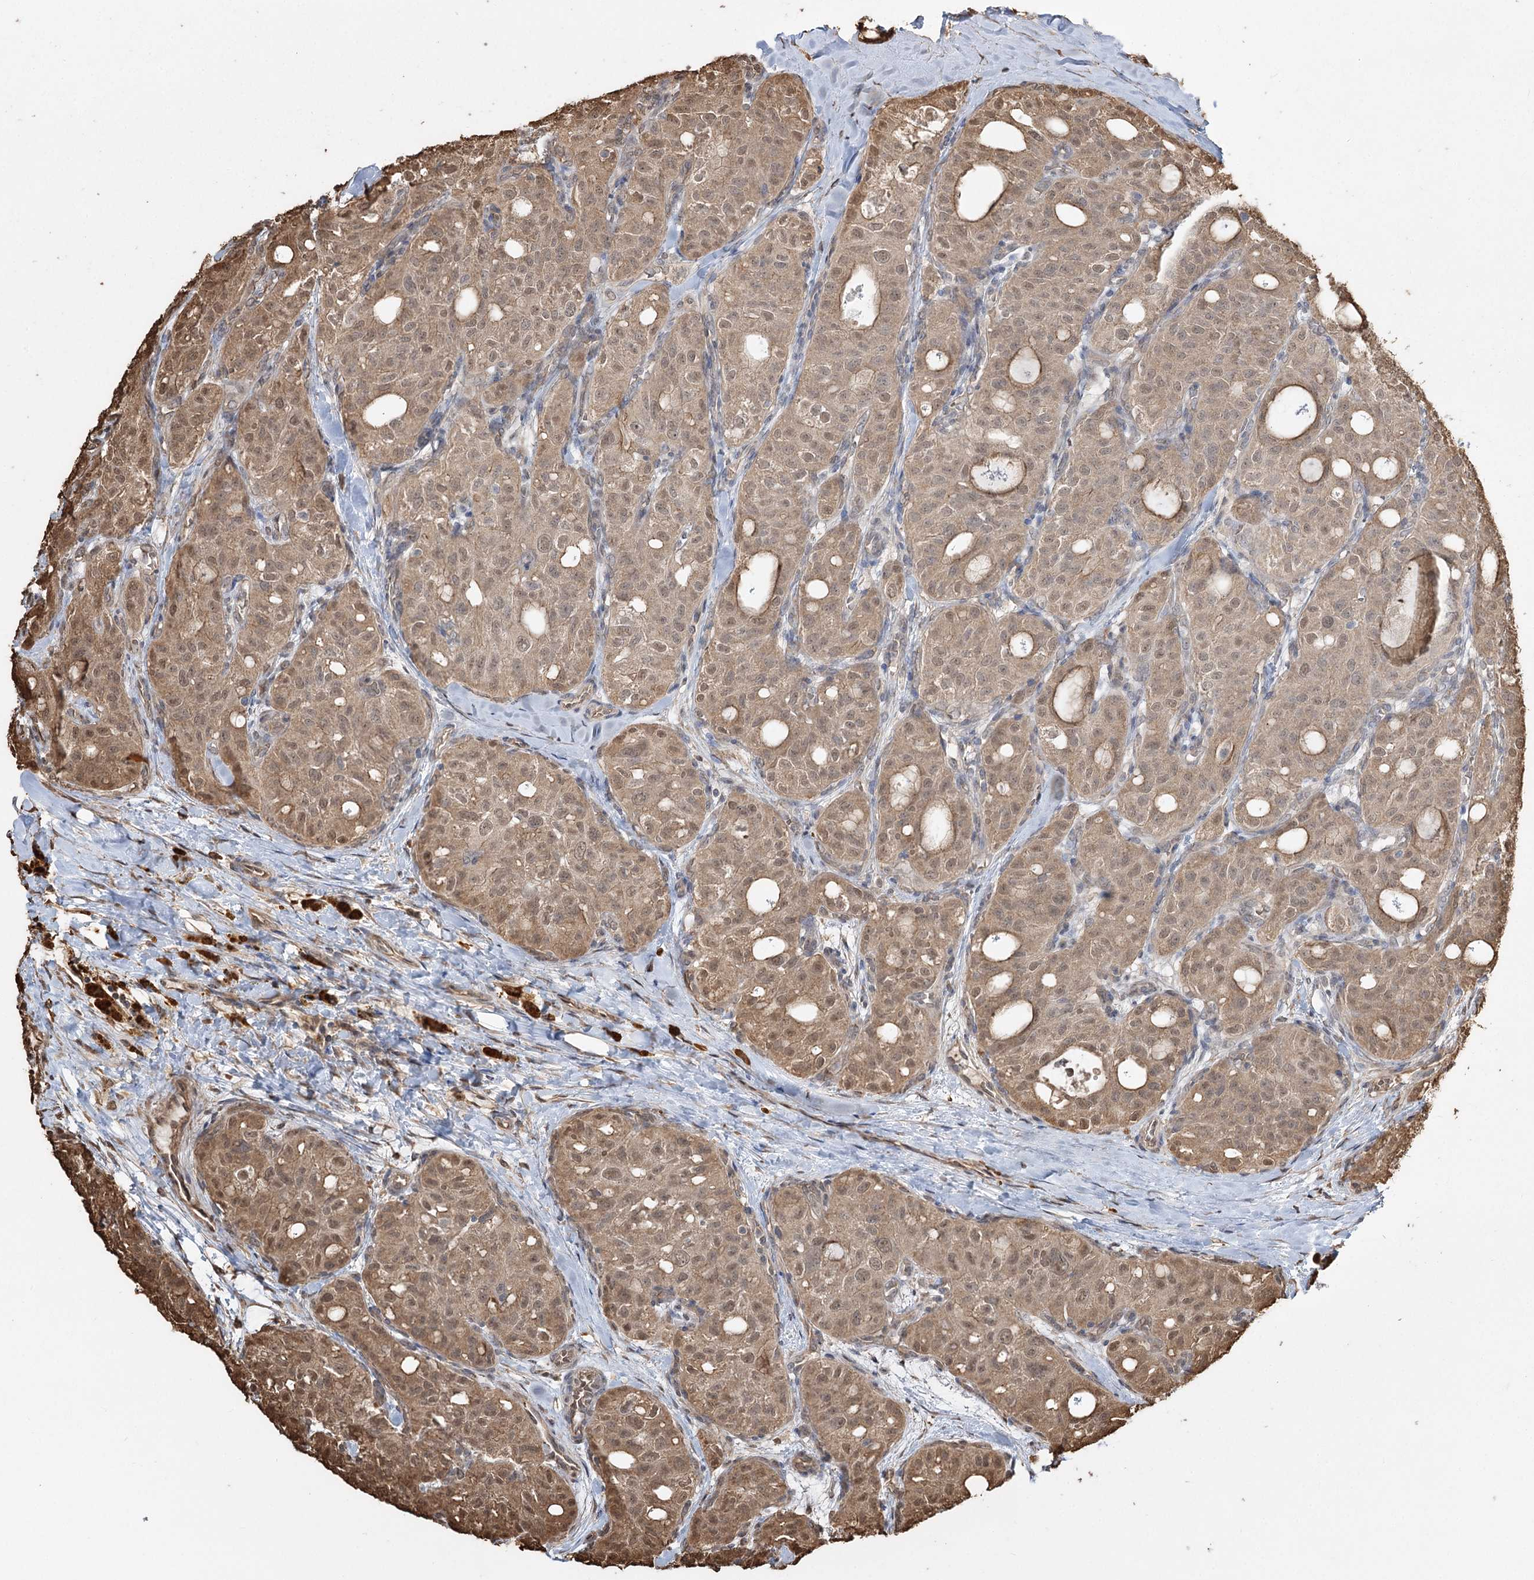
{"staining": {"intensity": "moderate", "quantity": ">75%", "location": "cytoplasmic/membranous,nuclear"}, "tissue": "thyroid cancer", "cell_type": "Tumor cells", "image_type": "cancer", "snomed": [{"axis": "morphology", "description": "Follicular adenoma carcinoma, NOS"}, {"axis": "topography", "description": "Thyroid gland"}], "caption": "The image shows immunohistochemical staining of thyroid cancer. There is moderate cytoplasmic/membranous and nuclear staining is identified in about >75% of tumor cells.", "gene": "PLCH1", "patient": {"sex": "male", "age": 75}}